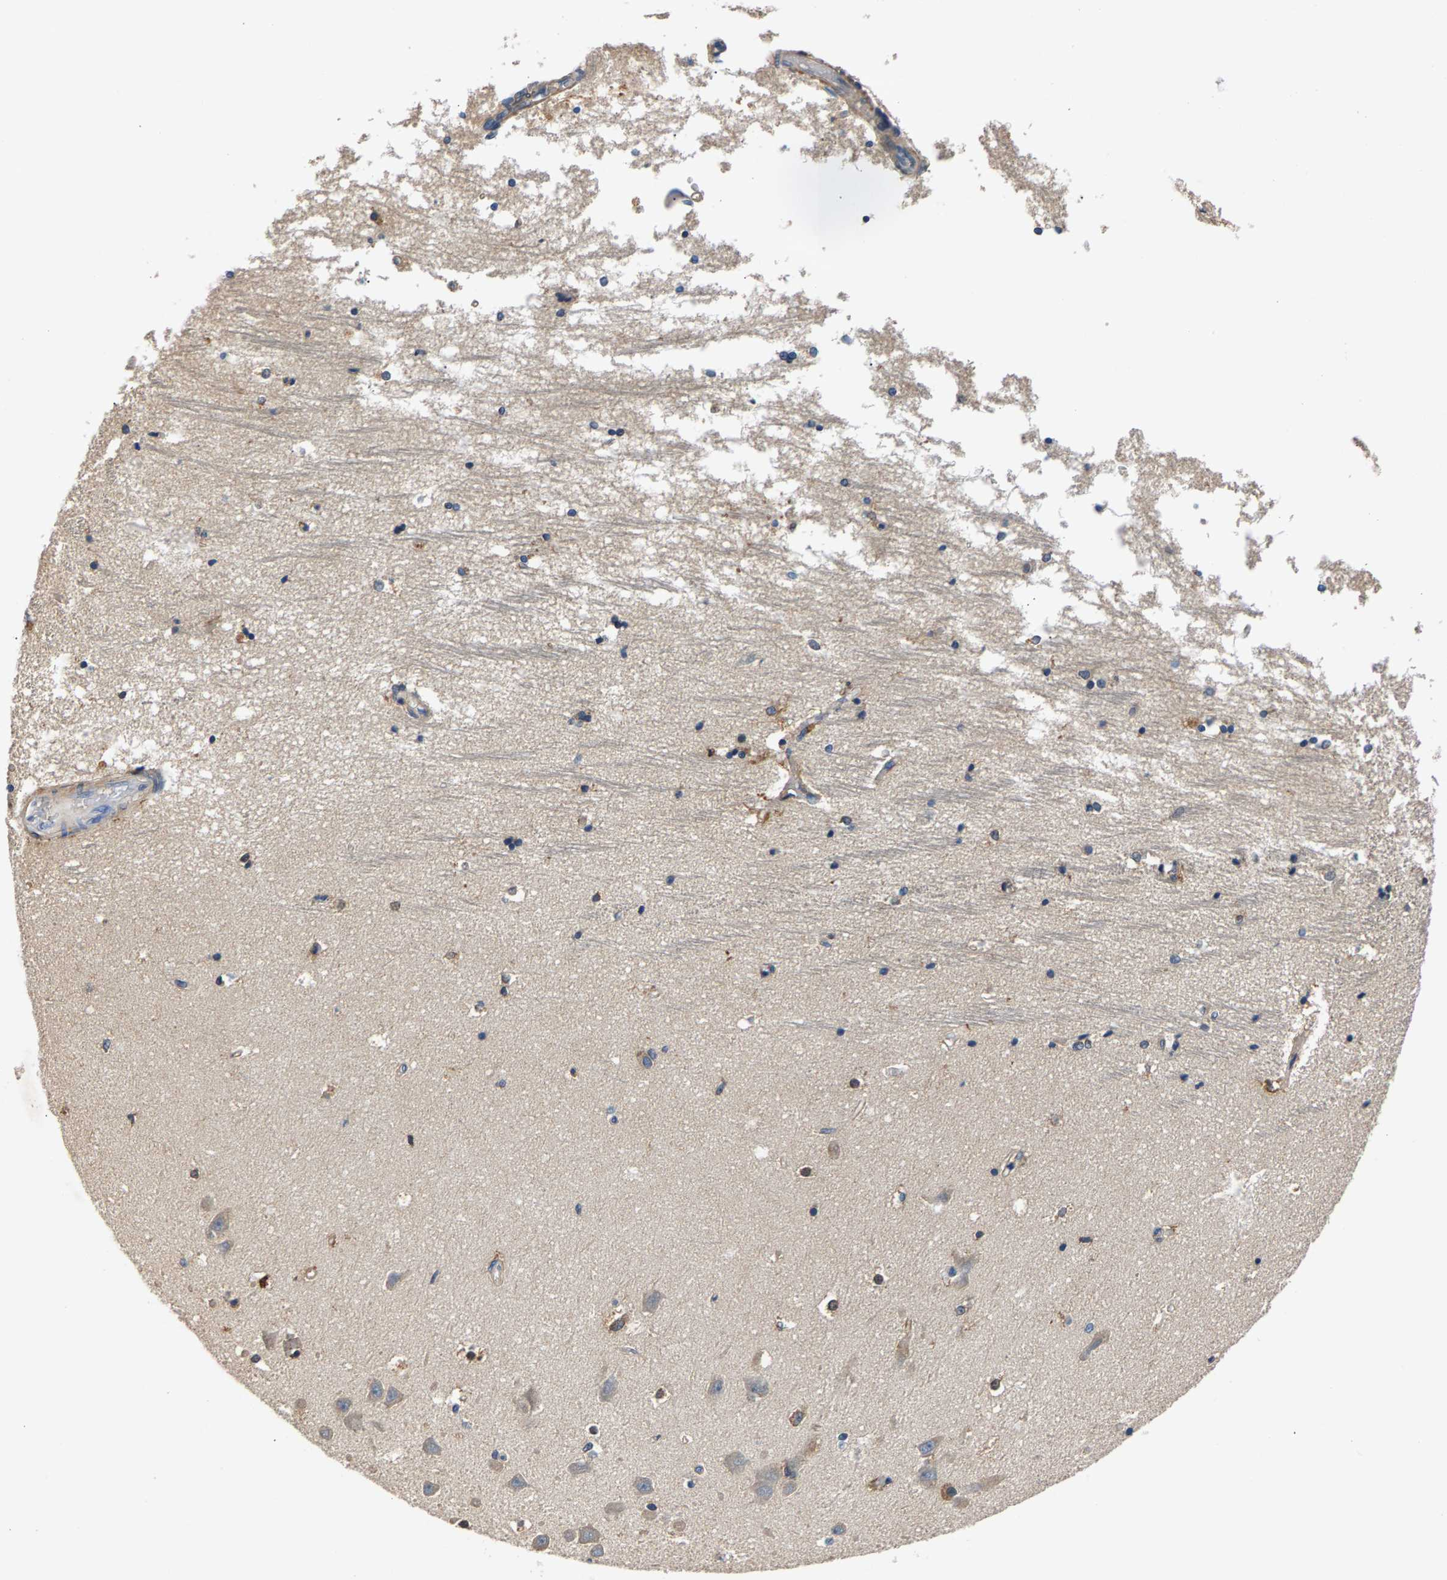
{"staining": {"intensity": "moderate", "quantity": "<25%", "location": "cytoplasmic/membranous"}, "tissue": "hippocampus", "cell_type": "Glial cells", "image_type": "normal", "snomed": [{"axis": "morphology", "description": "Normal tissue, NOS"}, {"axis": "topography", "description": "Hippocampus"}], "caption": "Approximately <25% of glial cells in benign hippocampus show moderate cytoplasmic/membranous protein positivity as visualized by brown immunohistochemical staining.", "gene": "NT5C", "patient": {"sex": "male", "age": 45}}